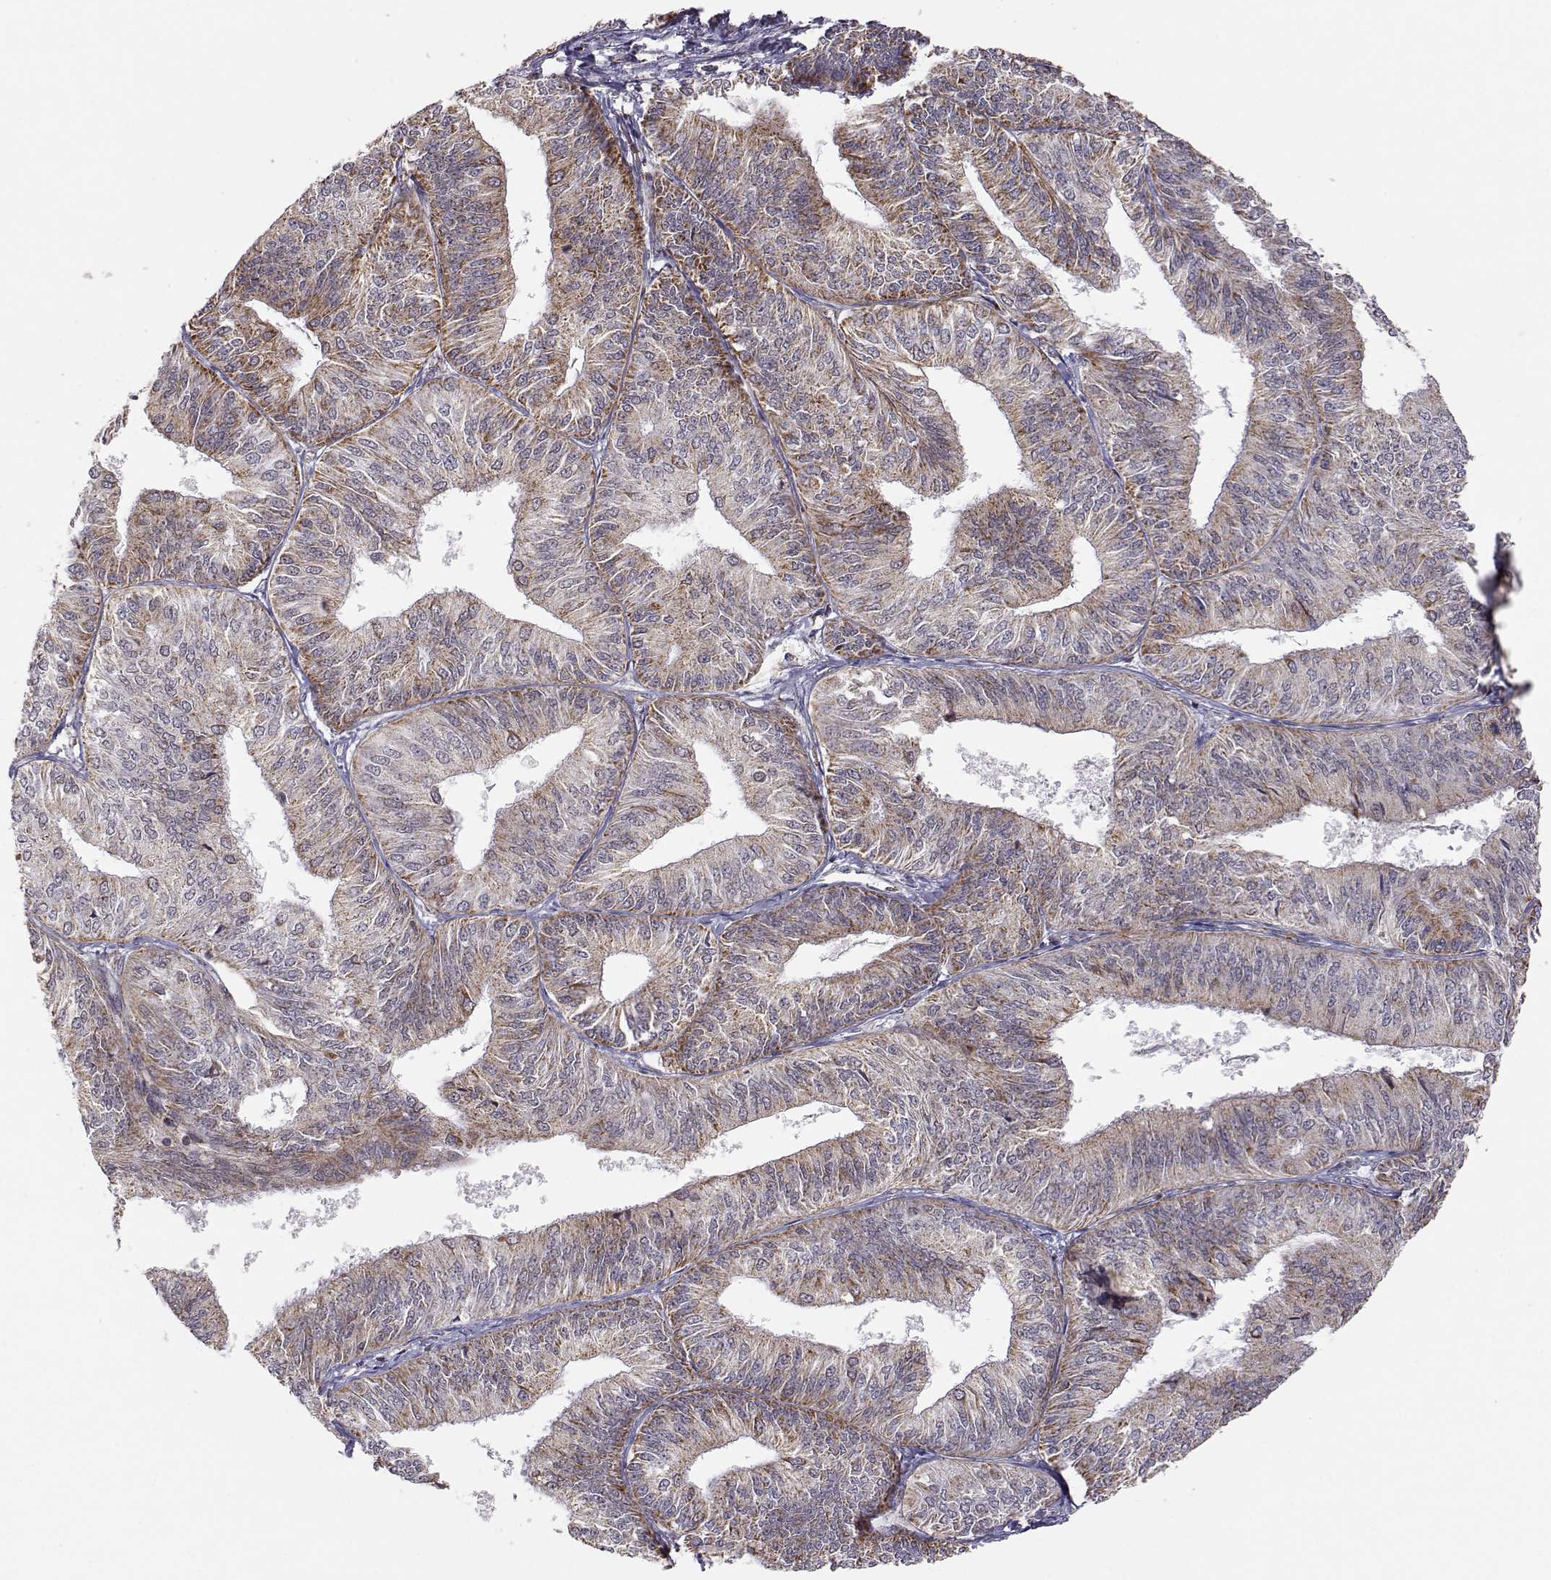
{"staining": {"intensity": "strong", "quantity": "<25%", "location": "cytoplasmic/membranous"}, "tissue": "endometrial cancer", "cell_type": "Tumor cells", "image_type": "cancer", "snomed": [{"axis": "morphology", "description": "Adenocarcinoma, NOS"}, {"axis": "topography", "description": "Endometrium"}], "caption": "Protein analysis of endometrial adenocarcinoma tissue reveals strong cytoplasmic/membranous positivity in approximately <25% of tumor cells.", "gene": "EXOG", "patient": {"sex": "female", "age": 58}}